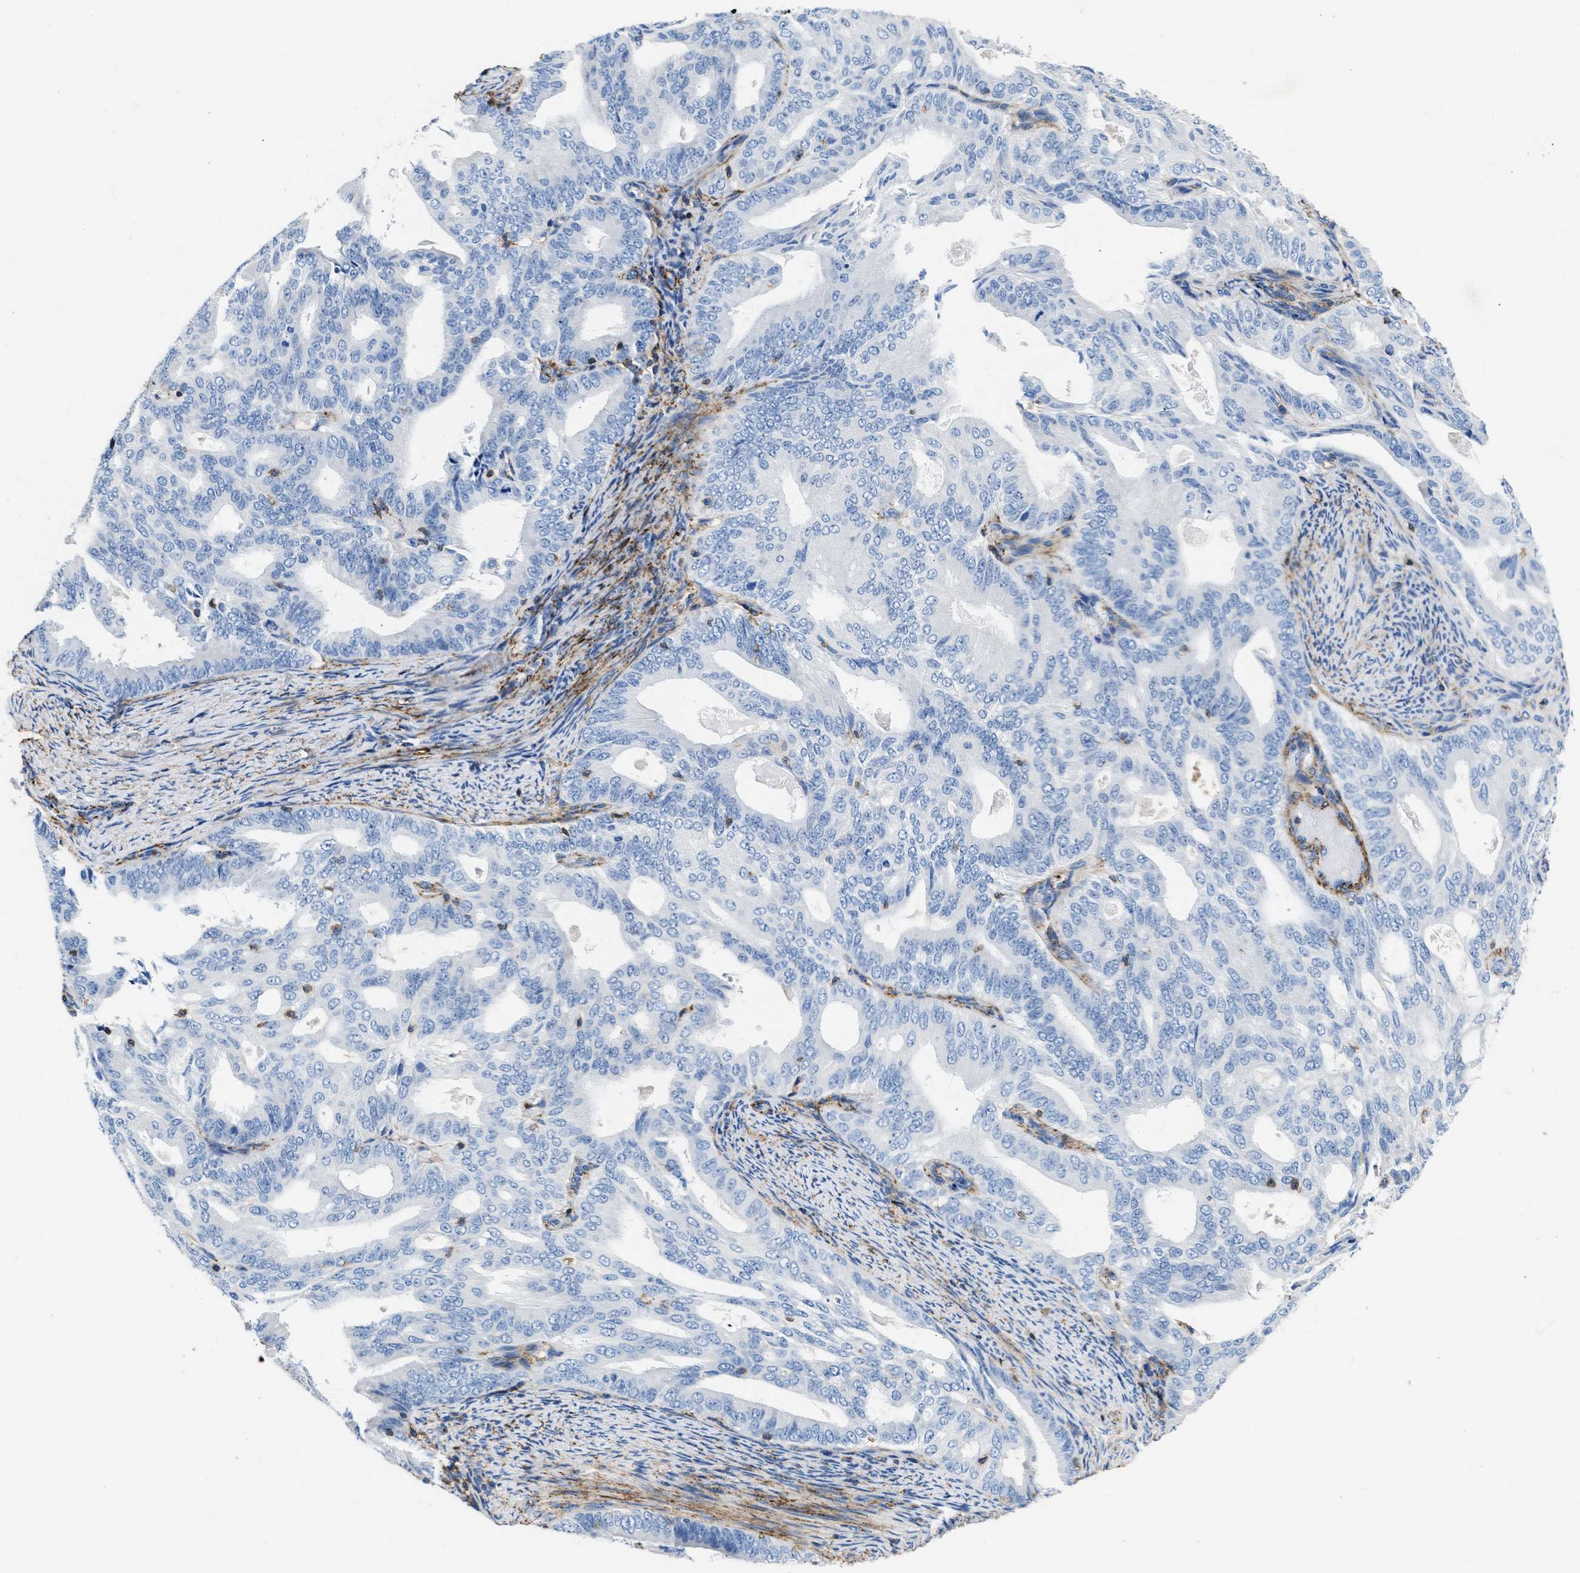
{"staining": {"intensity": "negative", "quantity": "none", "location": "none"}, "tissue": "endometrial cancer", "cell_type": "Tumor cells", "image_type": "cancer", "snomed": [{"axis": "morphology", "description": "Adenocarcinoma, NOS"}, {"axis": "topography", "description": "Endometrium"}], "caption": "Tumor cells show no significant protein expression in endometrial adenocarcinoma. (Stains: DAB (3,3'-diaminobenzidine) IHC with hematoxylin counter stain, Microscopy: brightfield microscopy at high magnification).", "gene": "KCNQ4", "patient": {"sex": "female", "age": 58}}